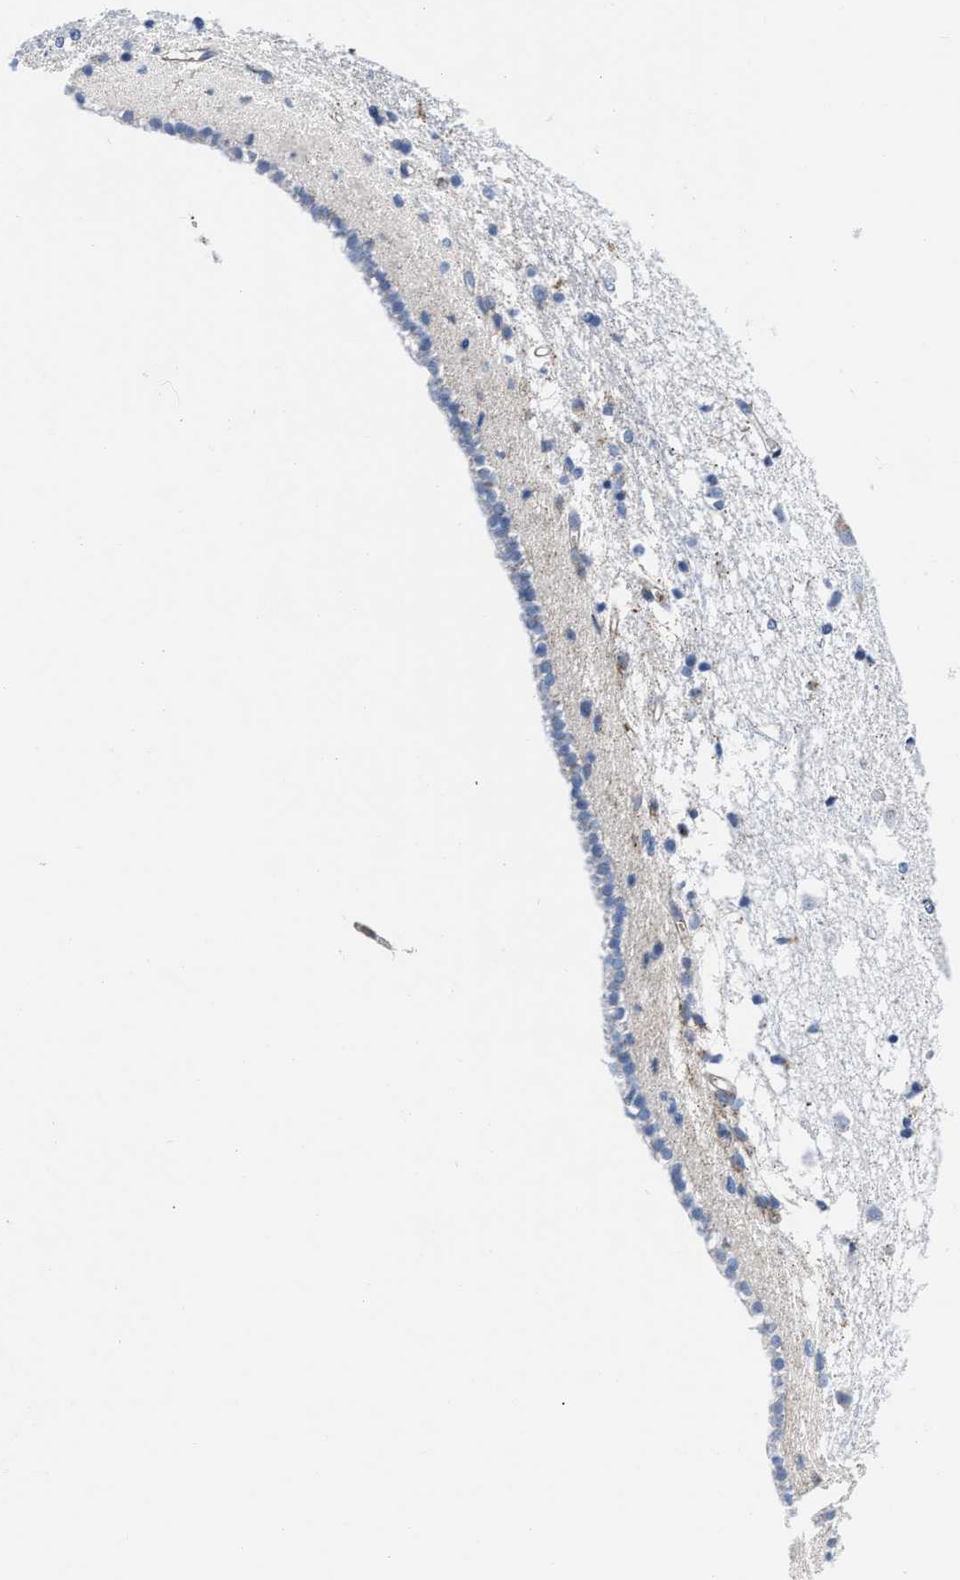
{"staining": {"intensity": "negative", "quantity": "none", "location": "none"}, "tissue": "caudate", "cell_type": "Glial cells", "image_type": "normal", "snomed": [{"axis": "morphology", "description": "Normal tissue, NOS"}, {"axis": "topography", "description": "Lateral ventricle wall"}], "caption": "There is no significant expression in glial cells of caudate. Nuclei are stained in blue.", "gene": "KCNMB3", "patient": {"sex": "male", "age": 45}}